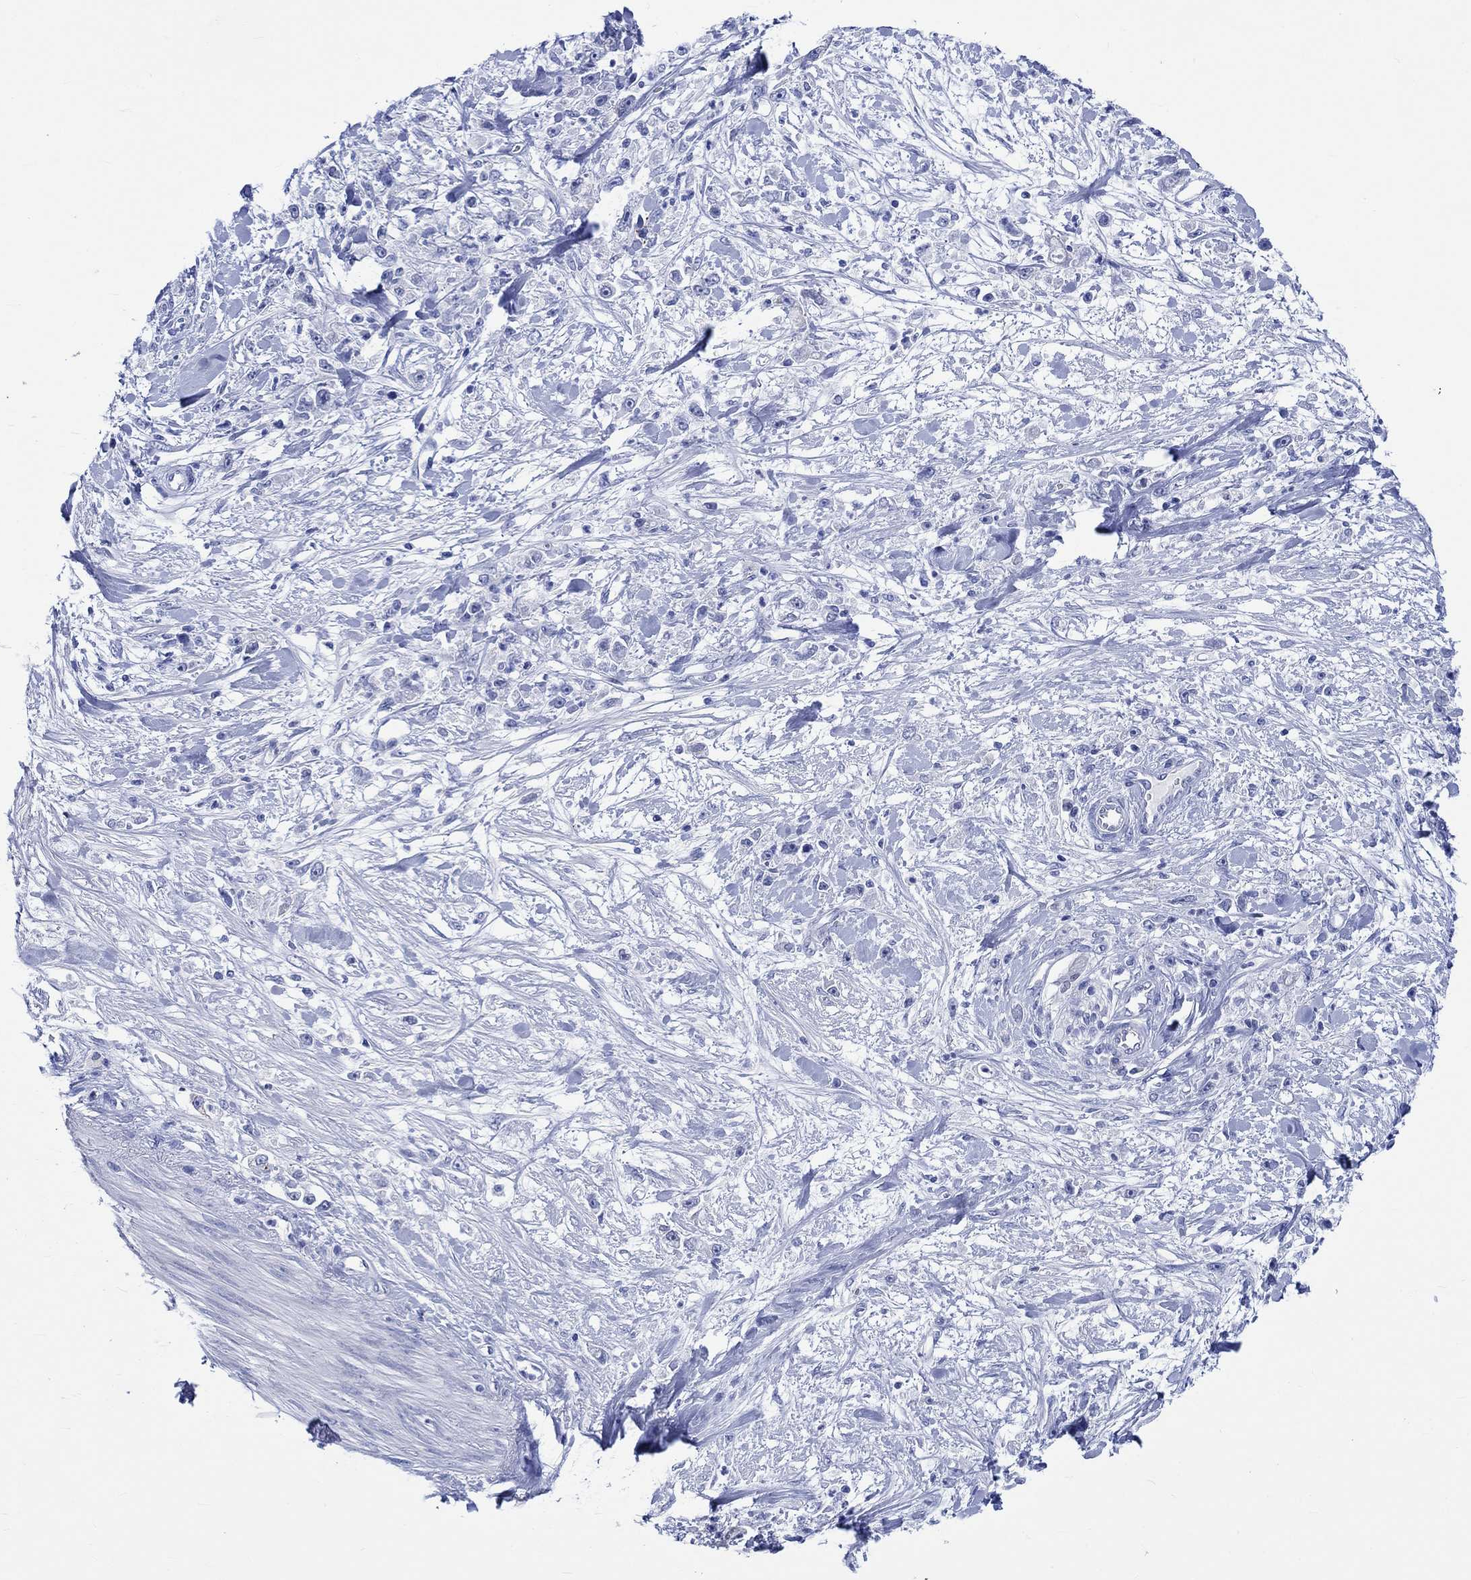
{"staining": {"intensity": "negative", "quantity": "none", "location": "none"}, "tissue": "stomach cancer", "cell_type": "Tumor cells", "image_type": "cancer", "snomed": [{"axis": "morphology", "description": "Adenocarcinoma, NOS"}, {"axis": "topography", "description": "Stomach"}], "caption": "Immunohistochemistry (IHC) of human stomach adenocarcinoma reveals no expression in tumor cells.", "gene": "KLHL33", "patient": {"sex": "female", "age": 59}}